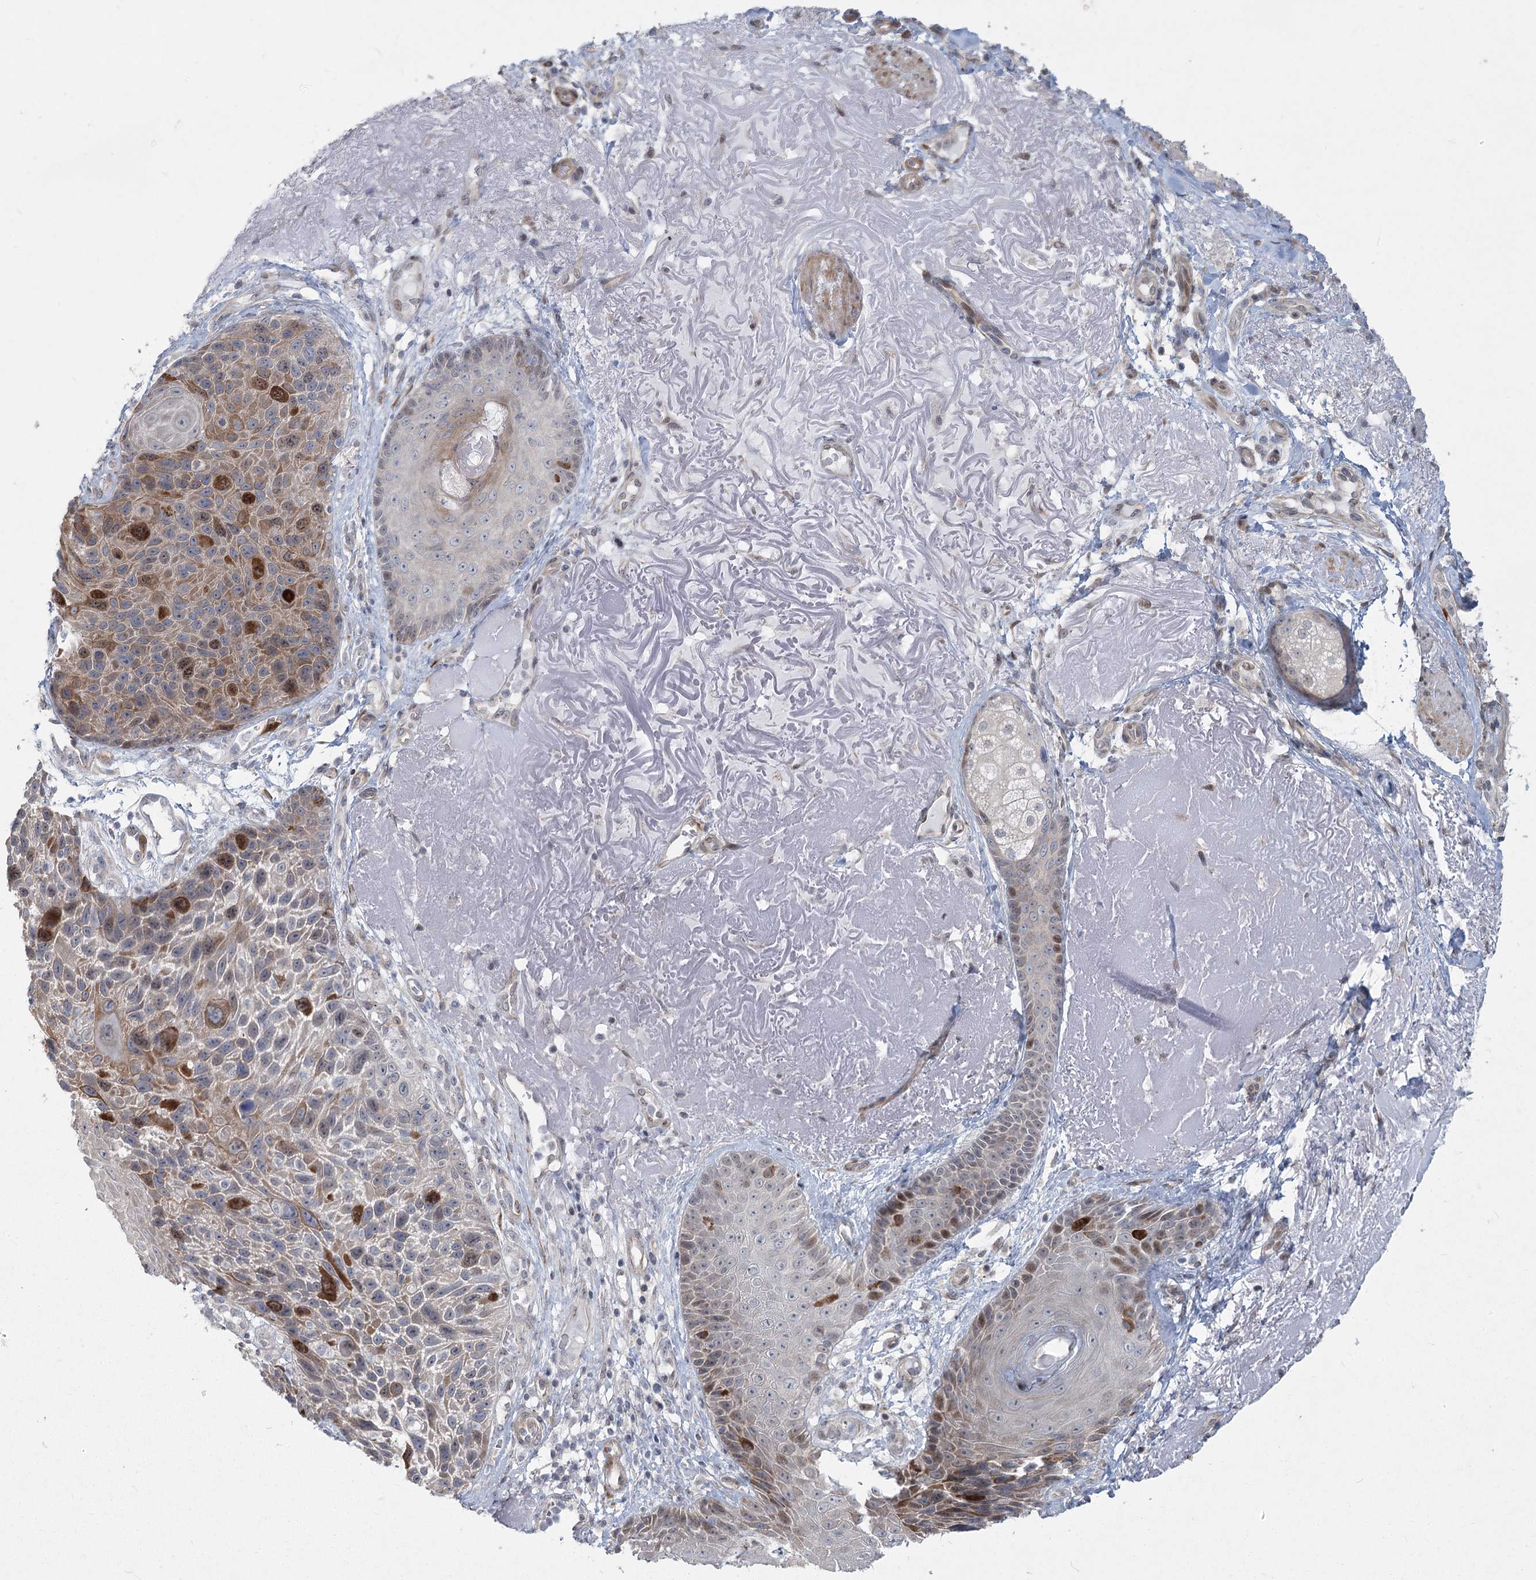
{"staining": {"intensity": "moderate", "quantity": "25%-75%", "location": "cytoplasmic/membranous,nuclear"}, "tissue": "skin cancer", "cell_type": "Tumor cells", "image_type": "cancer", "snomed": [{"axis": "morphology", "description": "Squamous cell carcinoma, NOS"}, {"axis": "topography", "description": "Skin"}], "caption": "Moderate cytoplasmic/membranous and nuclear protein staining is identified in about 25%-75% of tumor cells in skin squamous cell carcinoma.", "gene": "ABITRAM", "patient": {"sex": "female", "age": 88}}